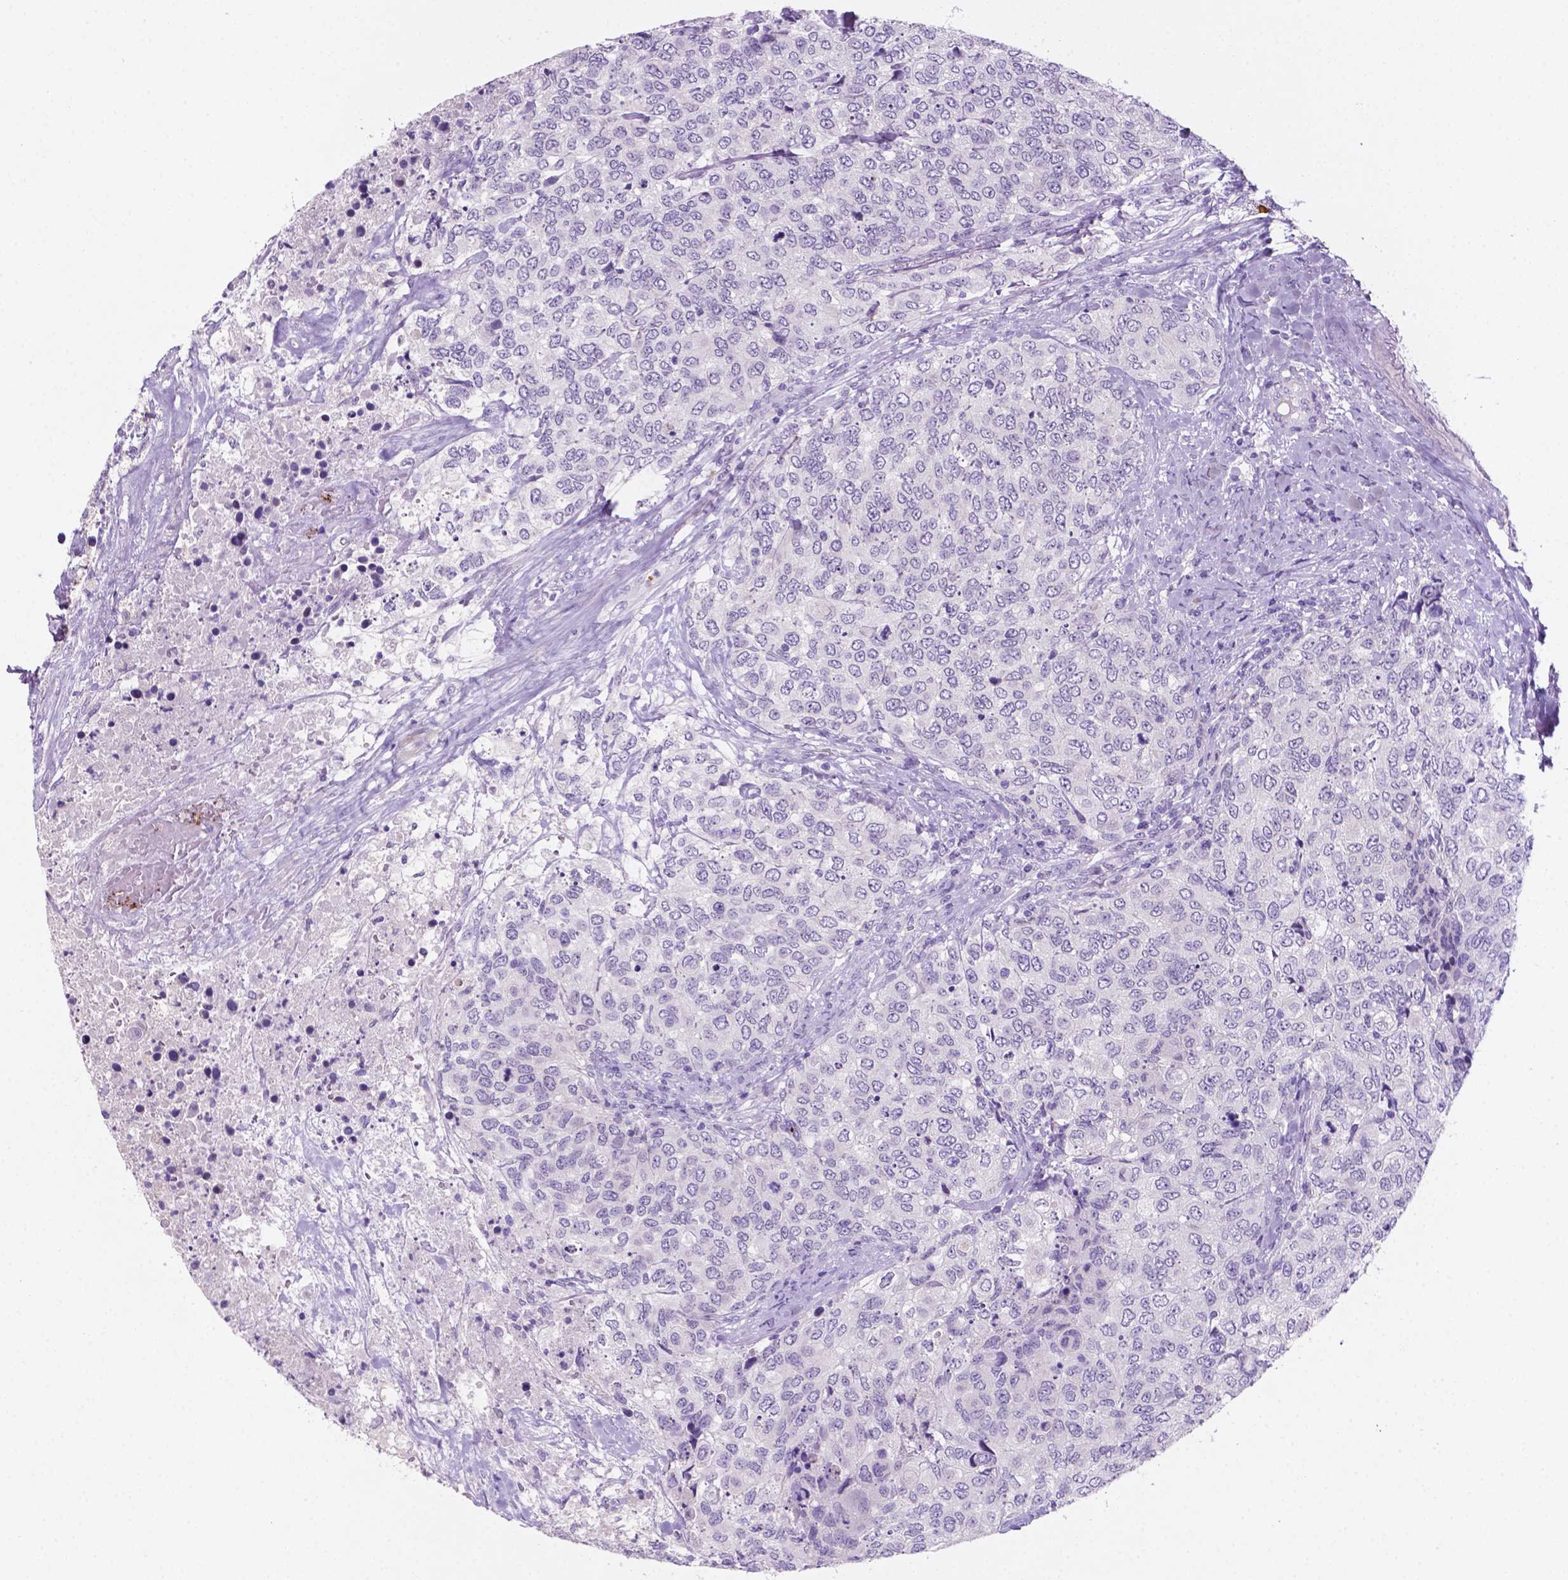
{"staining": {"intensity": "negative", "quantity": "none", "location": "none"}, "tissue": "urothelial cancer", "cell_type": "Tumor cells", "image_type": "cancer", "snomed": [{"axis": "morphology", "description": "Urothelial carcinoma, High grade"}, {"axis": "topography", "description": "Urinary bladder"}], "caption": "Immunohistochemistry micrograph of urothelial cancer stained for a protein (brown), which displays no expression in tumor cells. (IHC, brightfield microscopy, high magnification).", "gene": "EBLN2", "patient": {"sex": "female", "age": 78}}